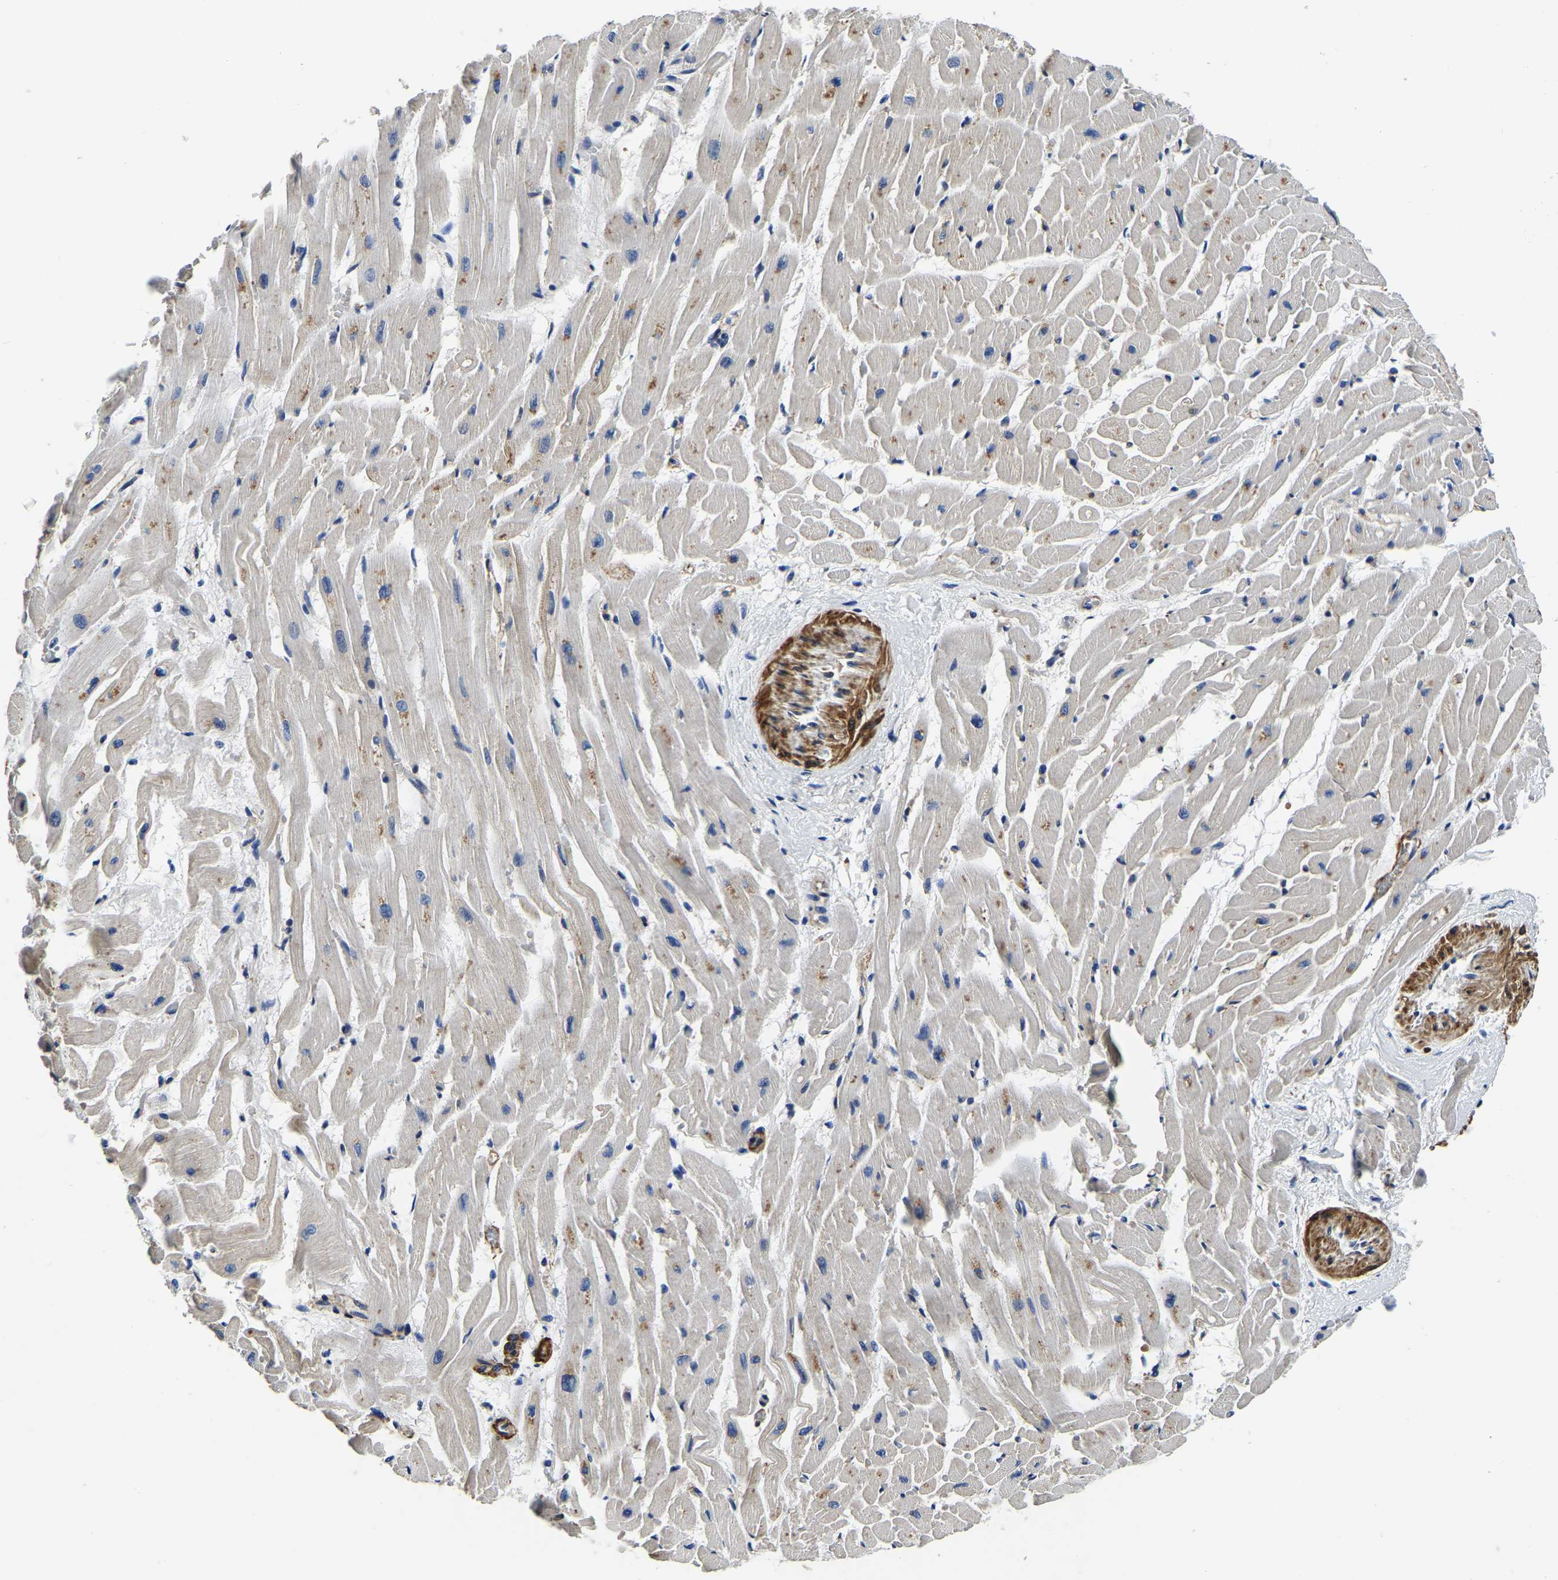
{"staining": {"intensity": "moderate", "quantity": ">75%", "location": "cytoplasmic/membranous"}, "tissue": "heart muscle", "cell_type": "Cardiomyocytes", "image_type": "normal", "snomed": [{"axis": "morphology", "description": "Normal tissue, NOS"}, {"axis": "topography", "description": "Heart"}], "caption": "Protein expression analysis of unremarkable heart muscle shows moderate cytoplasmic/membranous expression in about >75% of cardiomyocytes. The staining is performed using DAB (3,3'-diaminobenzidine) brown chromogen to label protein expression. The nuclei are counter-stained blue using hematoxylin.", "gene": "KCTD17", "patient": {"sex": "male", "age": 45}}